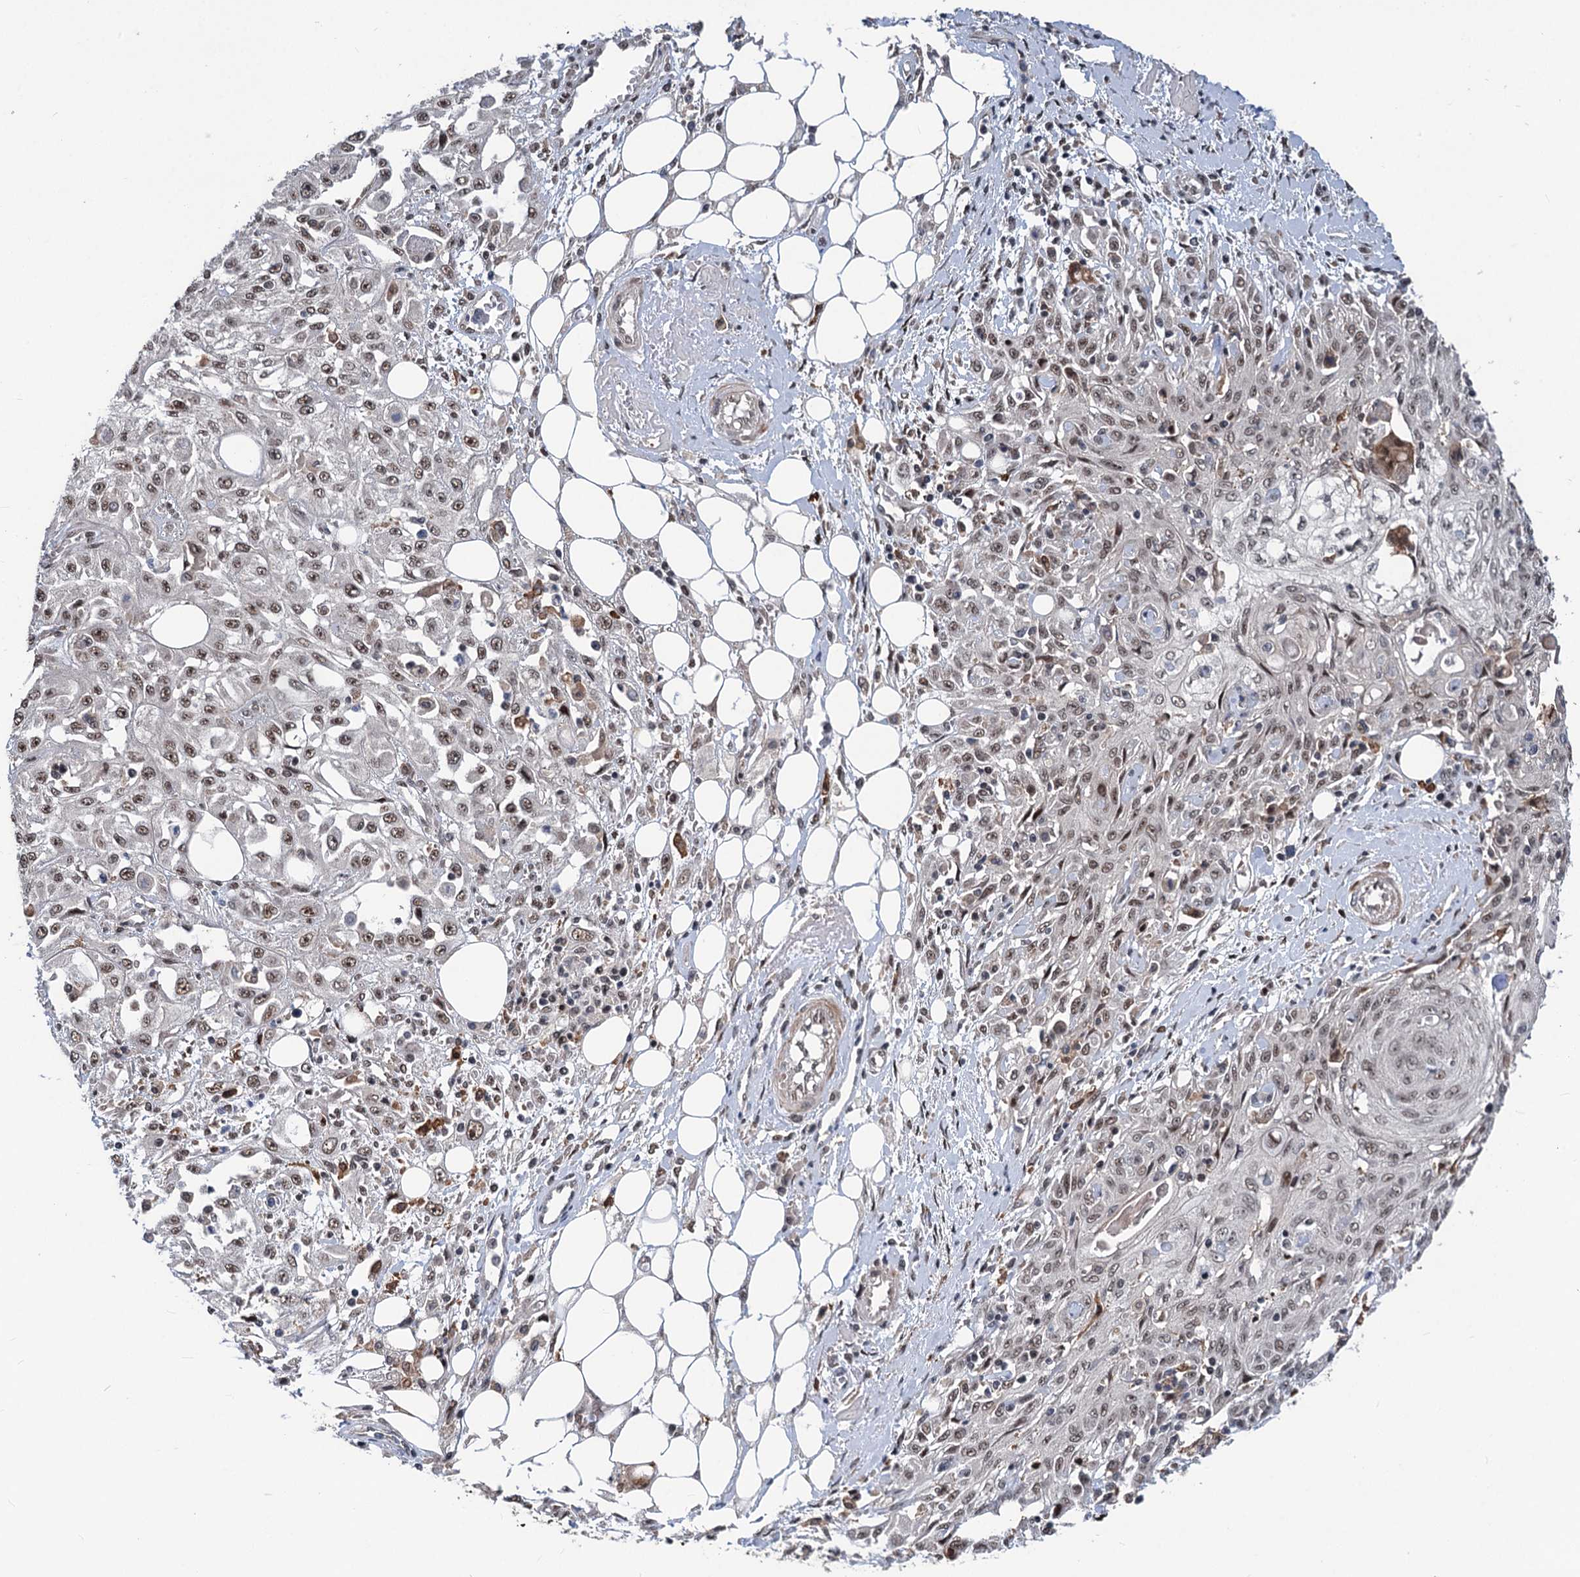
{"staining": {"intensity": "weak", "quantity": ">75%", "location": "nuclear"}, "tissue": "skin cancer", "cell_type": "Tumor cells", "image_type": "cancer", "snomed": [{"axis": "morphology", "description": "Squamous cell carcinoma, NOS"}, {"axis": "morphology", "description": "Squamous cell carcinoma, metastatic, NOS"}, {"axis": "topography", "description": "Skin"}, {"axis": "topography", "description": "Lymph node"}], "caption": "A high-resolution photomicrograph shows immunohistochemistry staining of skin cancer (squamous cell carcinoma), which exhibits weak nuclear positivity in about >75% of tumor cells. The protein of interest is shown in brown color, while the nuclei are stained blue.", "gene": "PHF8", "patient": {"sex": "male", "age": 75}}